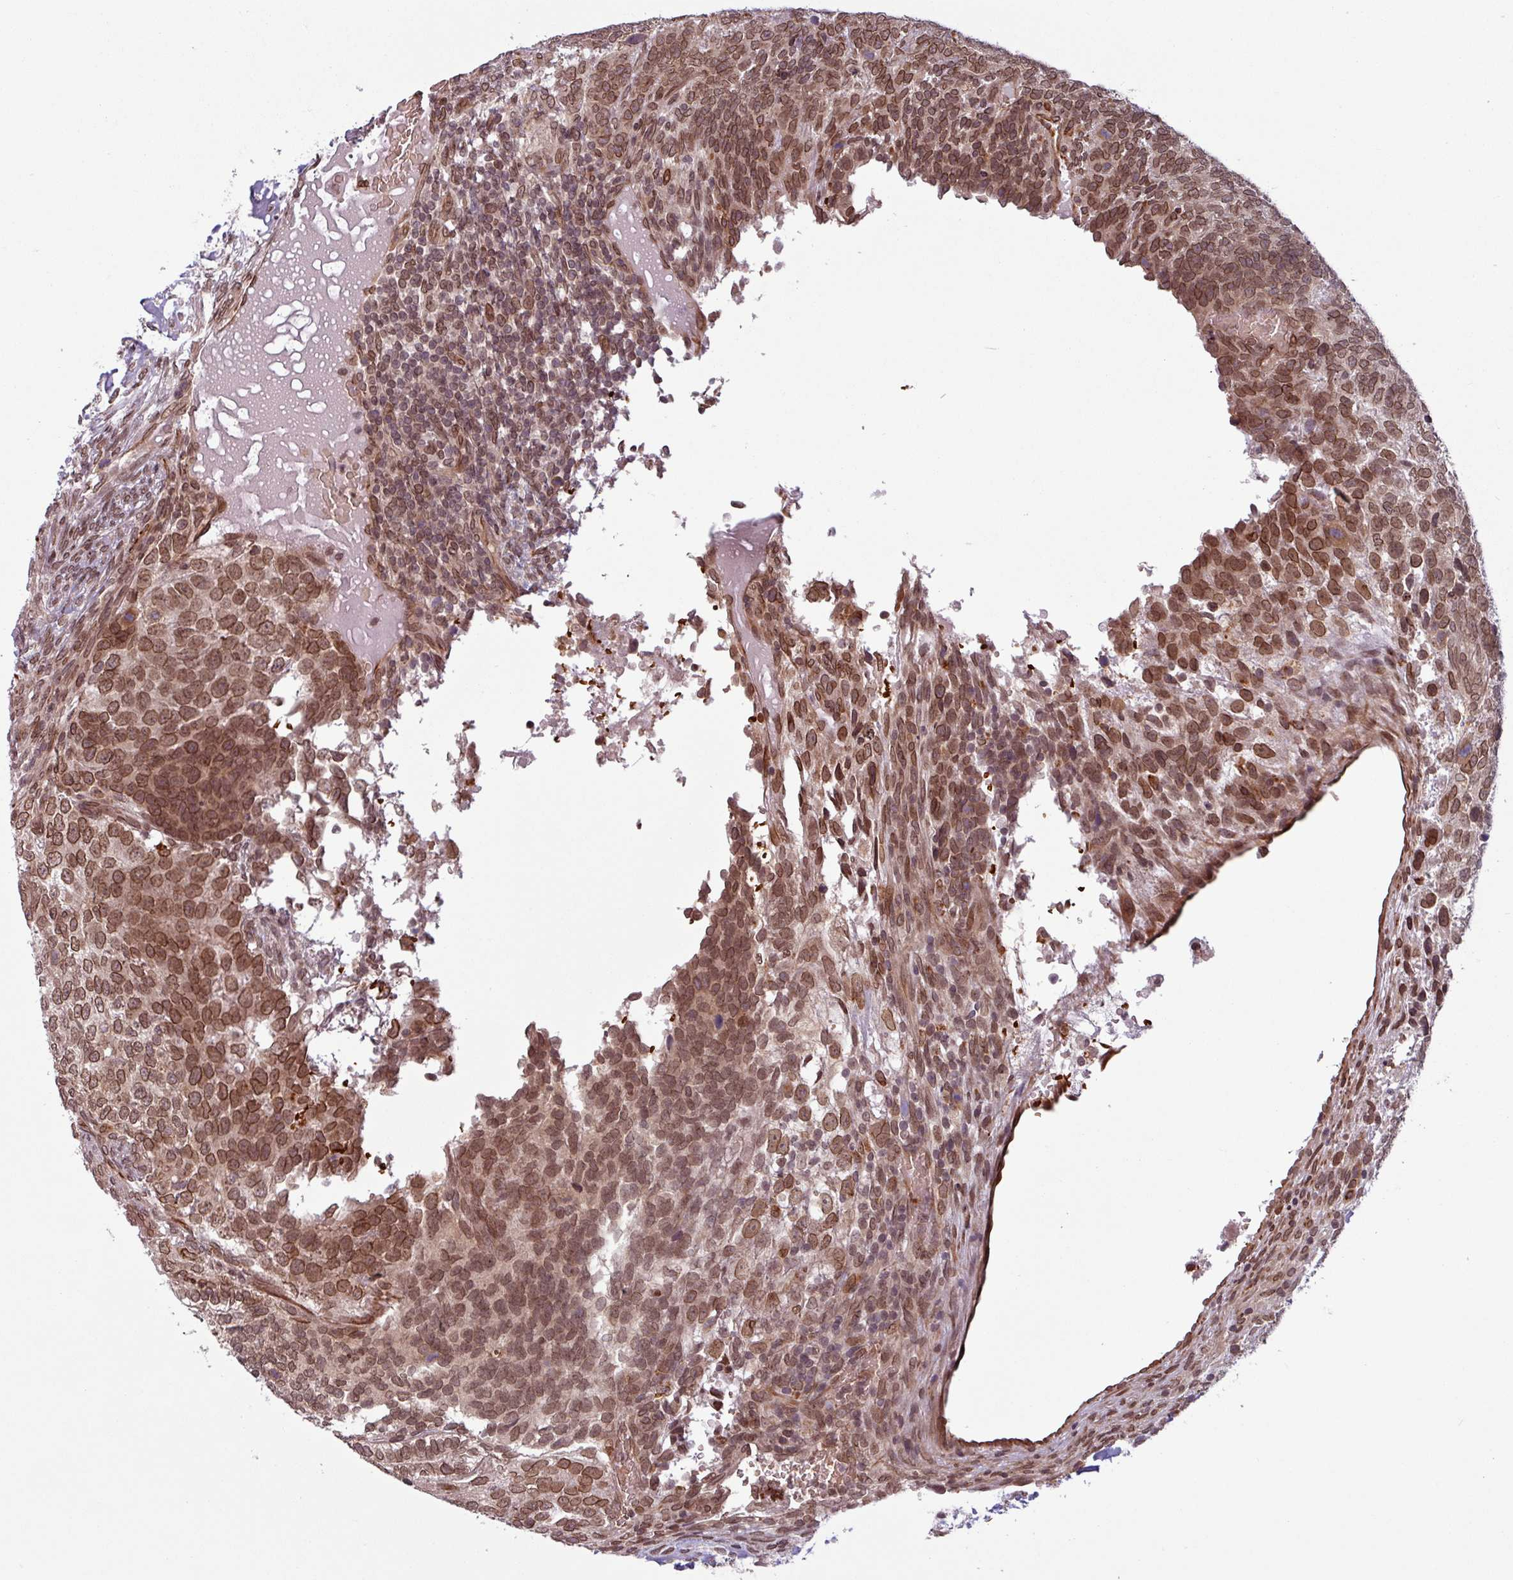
{"staining": {"intensity": "moderate", "quantity": ">75%", "location": "cytoplasmic/membranous,nuclear"}, "tissue": "testis cancer", "cell_type": "Tumor cells", "image_type": "cancer", "snomed": [{"axis": "morphology", "description": "Carcinoma, Embryonal, NOS"}, {"axis": "topography", "description": "Testis"}], "caption": "DAB immunohistochemical staining of human testis cancer reveals moderate cytoplasmic/membranous and nuclear protein staining in about >75% of tumor cells. (Brightfield microscopy of DAB IHC at high magnification).", "gene": "RBM4B", "patient": {"sex": "male", "age": 23}}